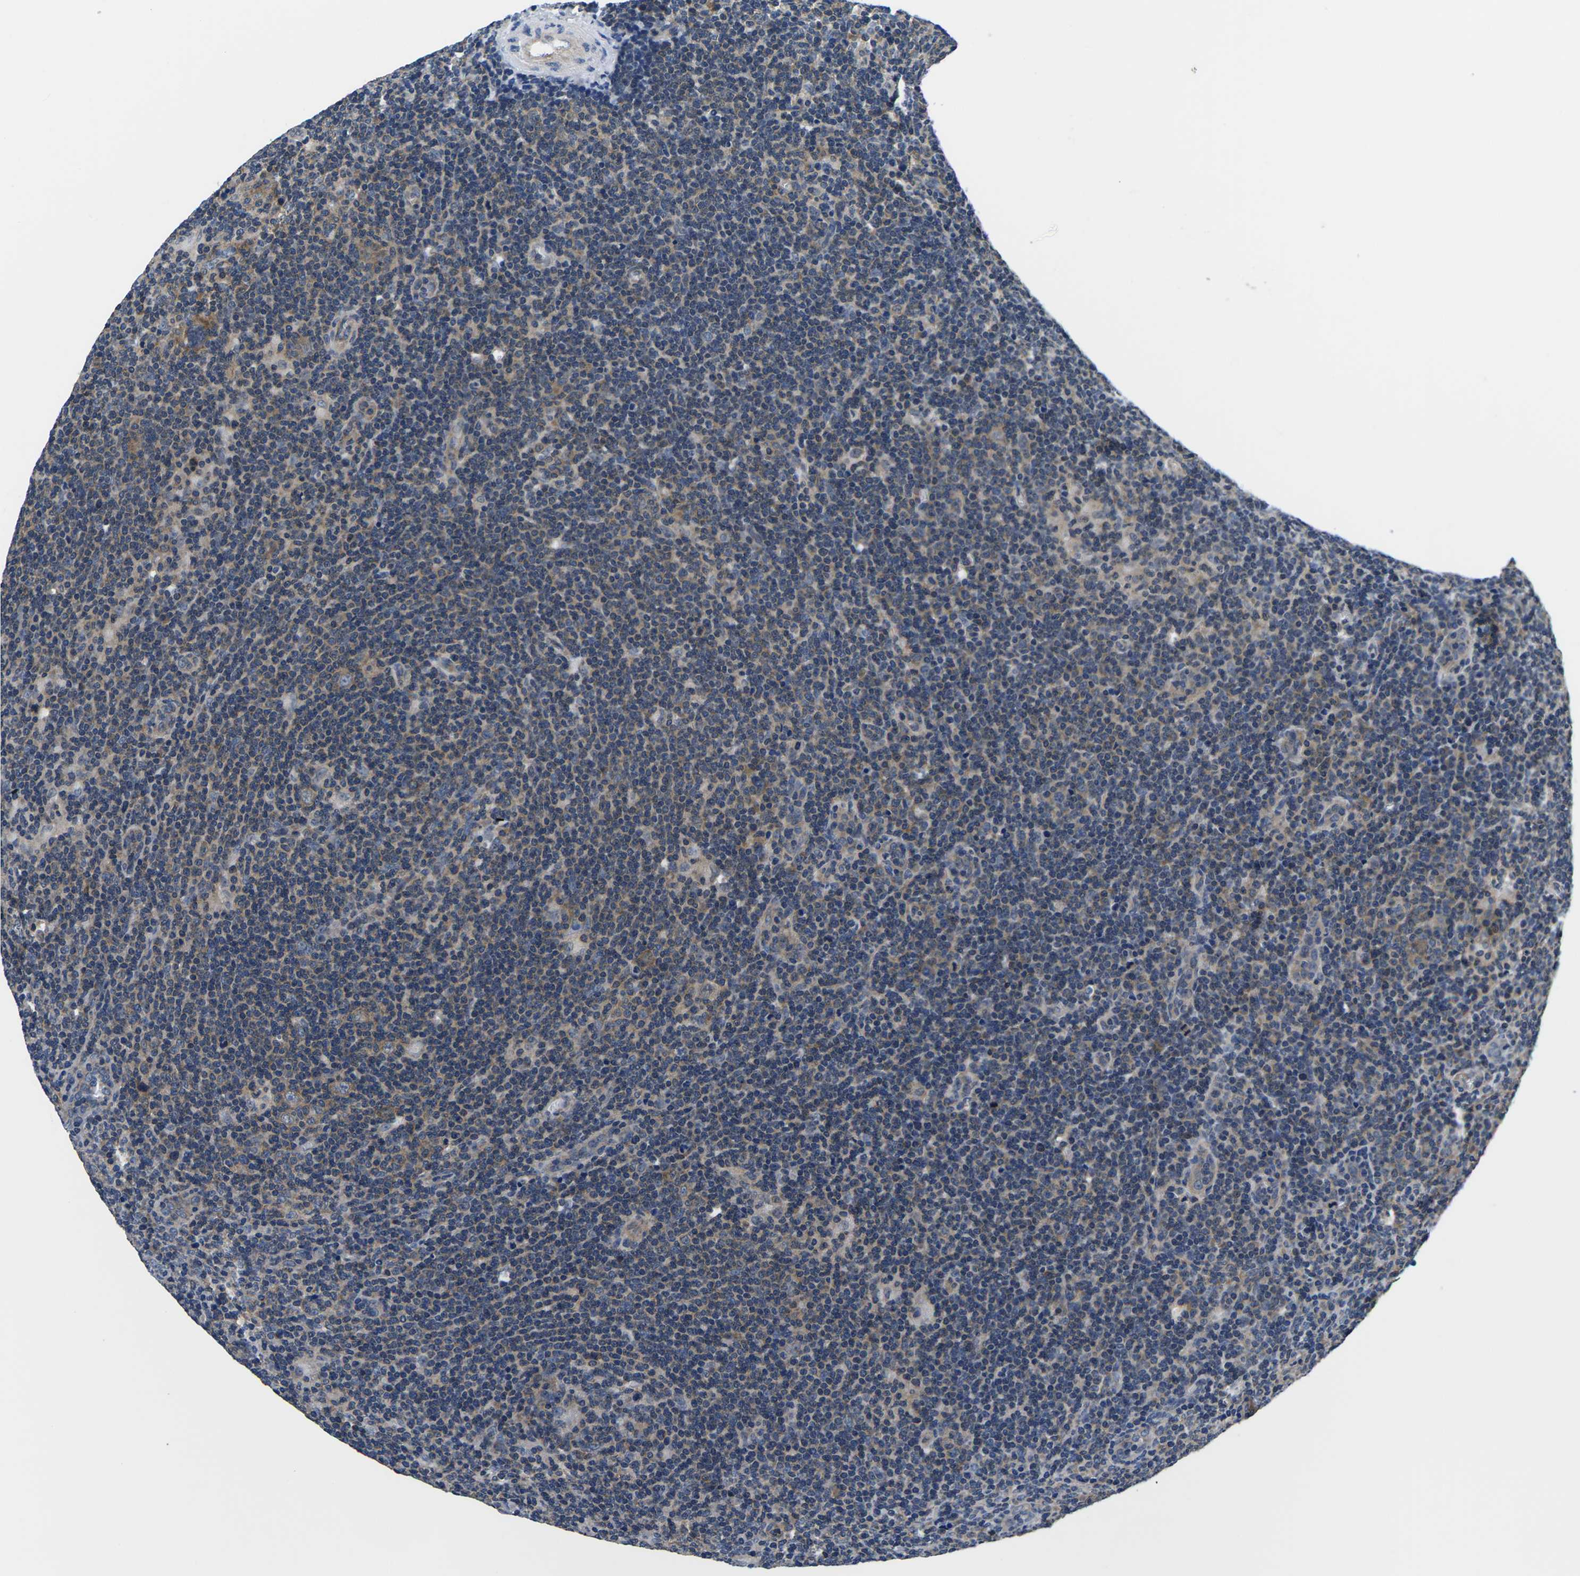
{"staining": {"intensity": "weak", "quantity": "<25%", "location": "cytoplasmic/membranous"}, "tissue": "lymphoma", "cell_type": "Tumor cells", "image_type": "cancer", "snomed": [{"axis": "morphology", "description": "Hodgkin's disease, NOS"}, {"axis": "topography", "description": "Lymph node"}], "caption": "IHC micrograph of neoplastic tissue: human Hodgkin's disease stained with DAB (3,3'-diaminobenzidine) displays no significant protein positivity in tumor cells.", "gene": "GSK3B", "patient": {"sex": "female", "age": 57}}